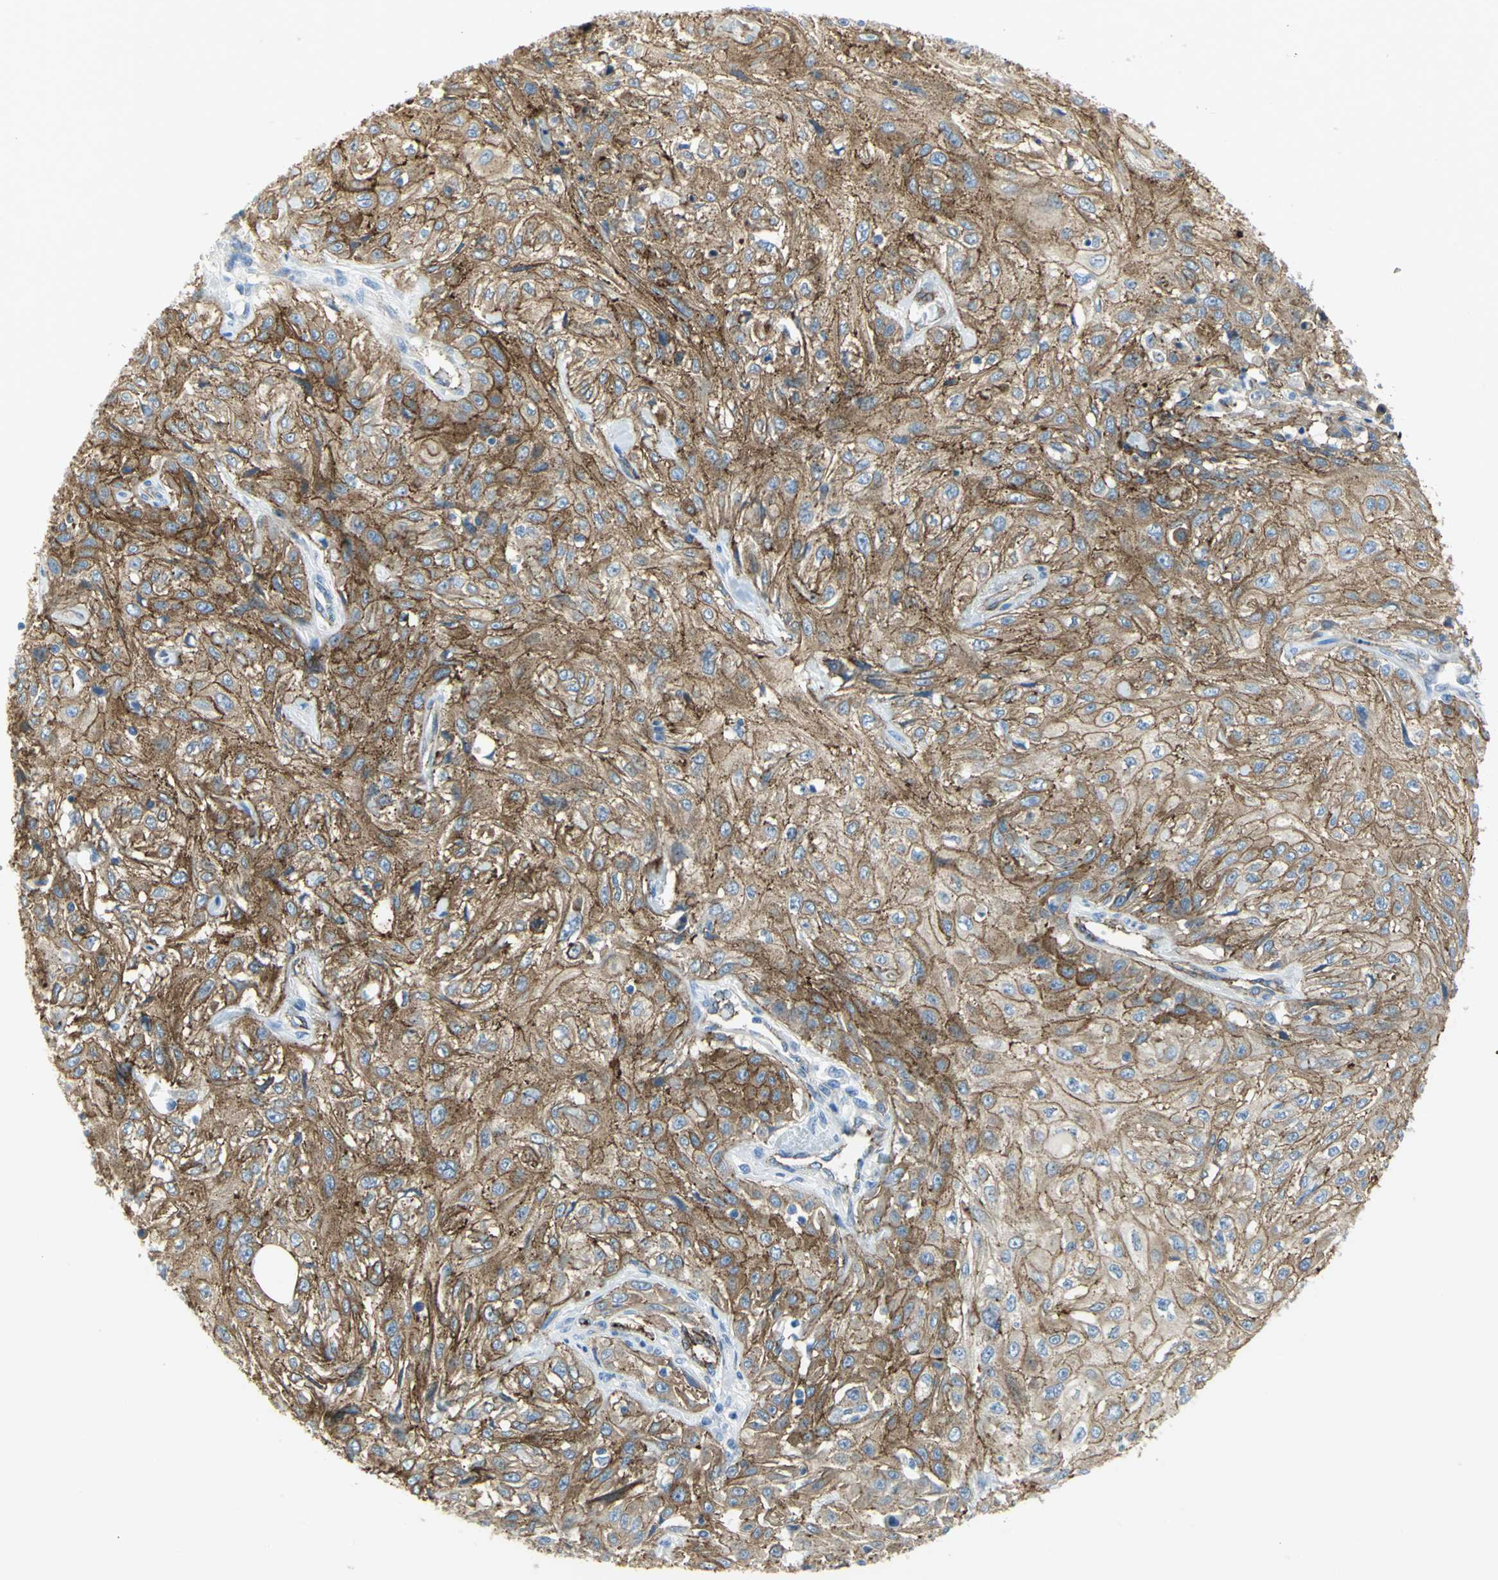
{"staining": {"intensity": "strong", "quantity": ">75%", "location": "cytoplasmic/membranous"}, "tissue": "skin cancer", "cell_type": "Tumor cells", "image_type": "cancer", "snomed": [{"axis": "morphology", "description": "Squamous cell carcinoma, NOS"}, {"axis": "topography", "description": "Skin"}], "caption": "Squamous cell carcinoma (skin) tissue shows strong cytoplasmic/membranous staining in about >75% of tumor cells, visualized by immunohistochemistry.", "gene": "FLNB", "patient": {"sex": "male", "age": 75}}